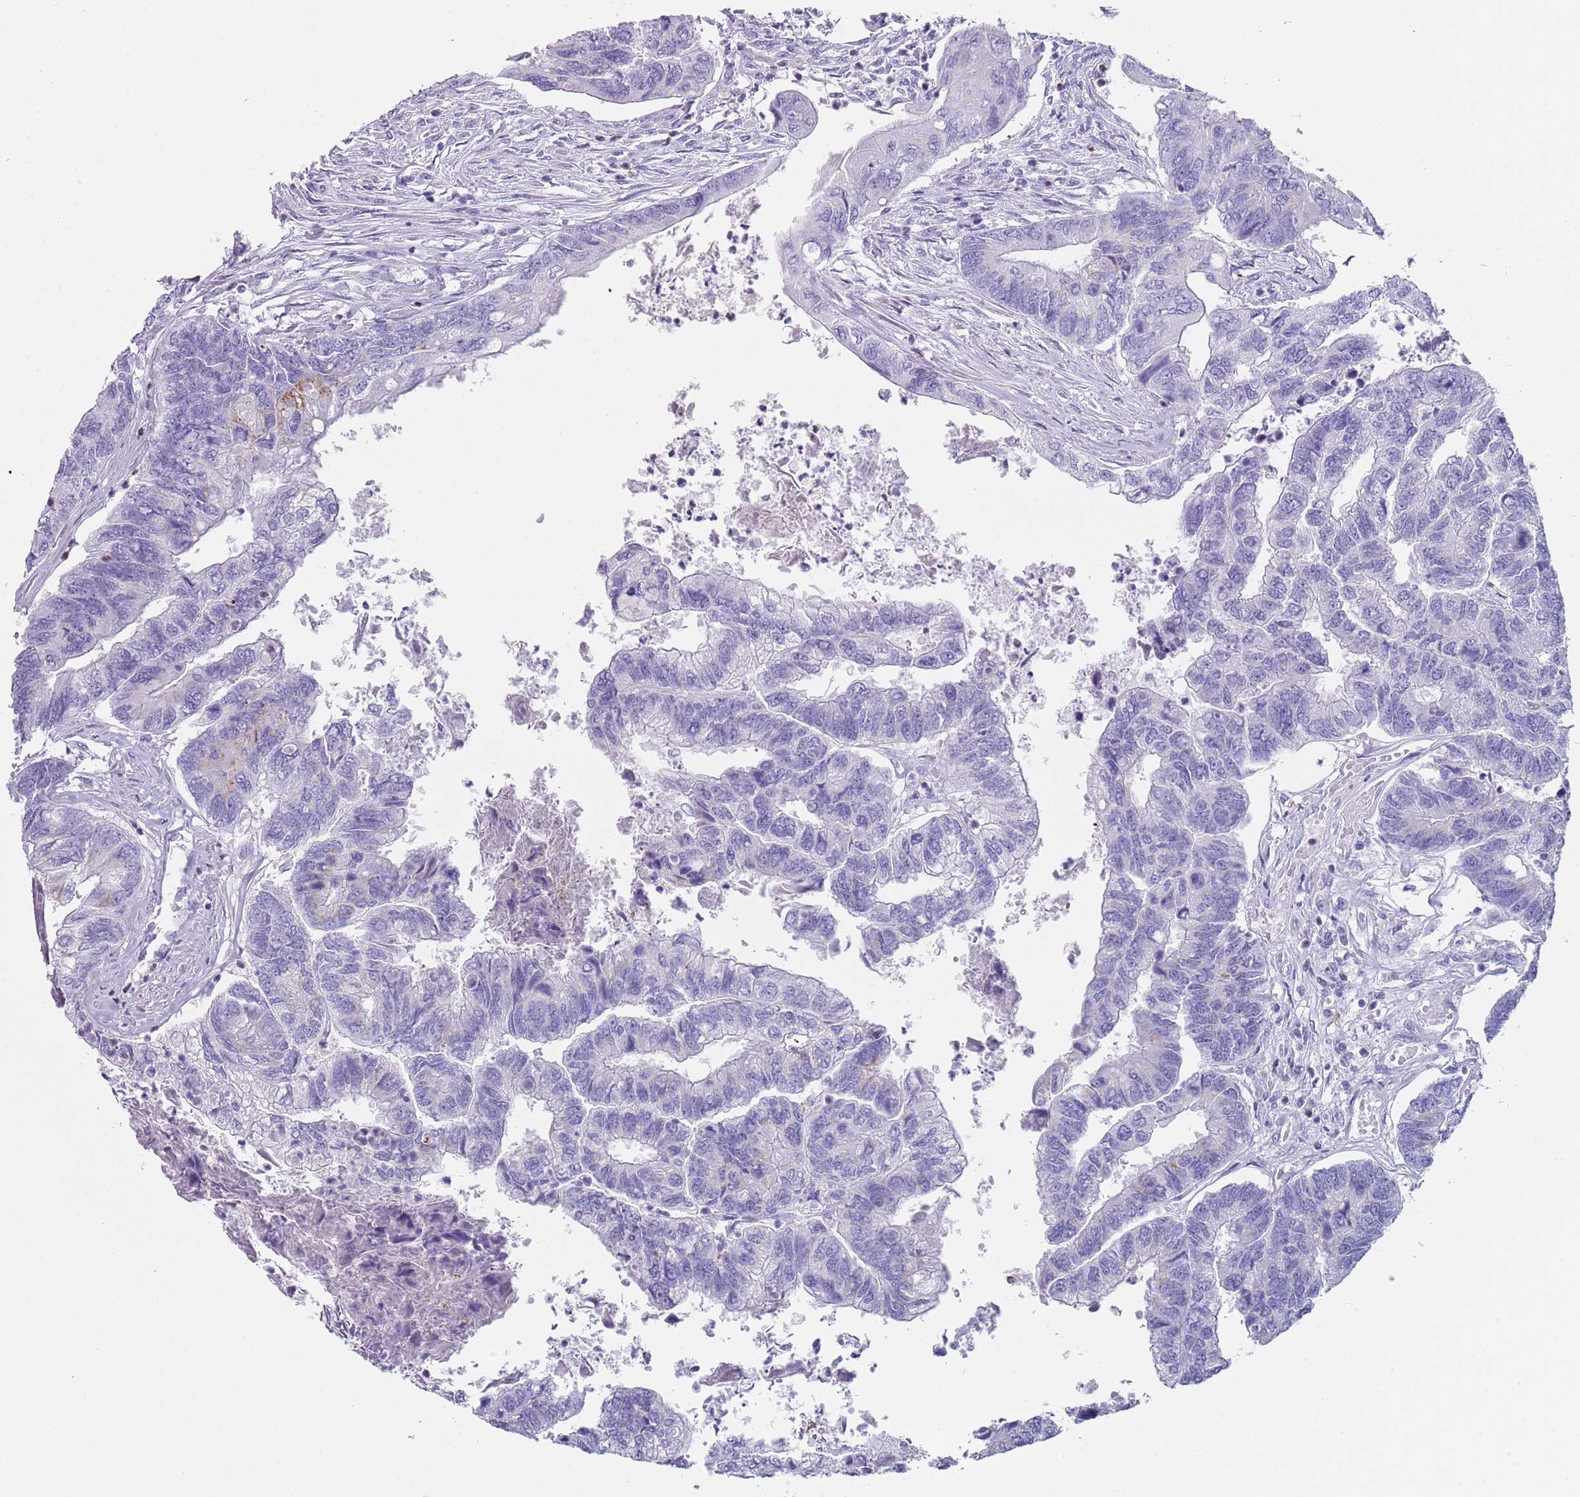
{"staining": {"intensity": "negative", "quantity": "none", "location": "none"}, "tissue": "colorectal cancer", "cell_type": "Tumor cells", "image_type": "cancer", "snomed": [{"axis": "morphology", "description": "Adenocarcinoma, NOS"}, {"axis": "topography", "description": "Colon"}], "caption": "There is no significant expression in tumor cells of colorectal cancer (adenocarcinoma). (Brightfield microscopy of DAB immunohistochemistry (IHC) at high magnification).", "gene": "NBPF20", "patient": {"sex": "female", "age": 67}}